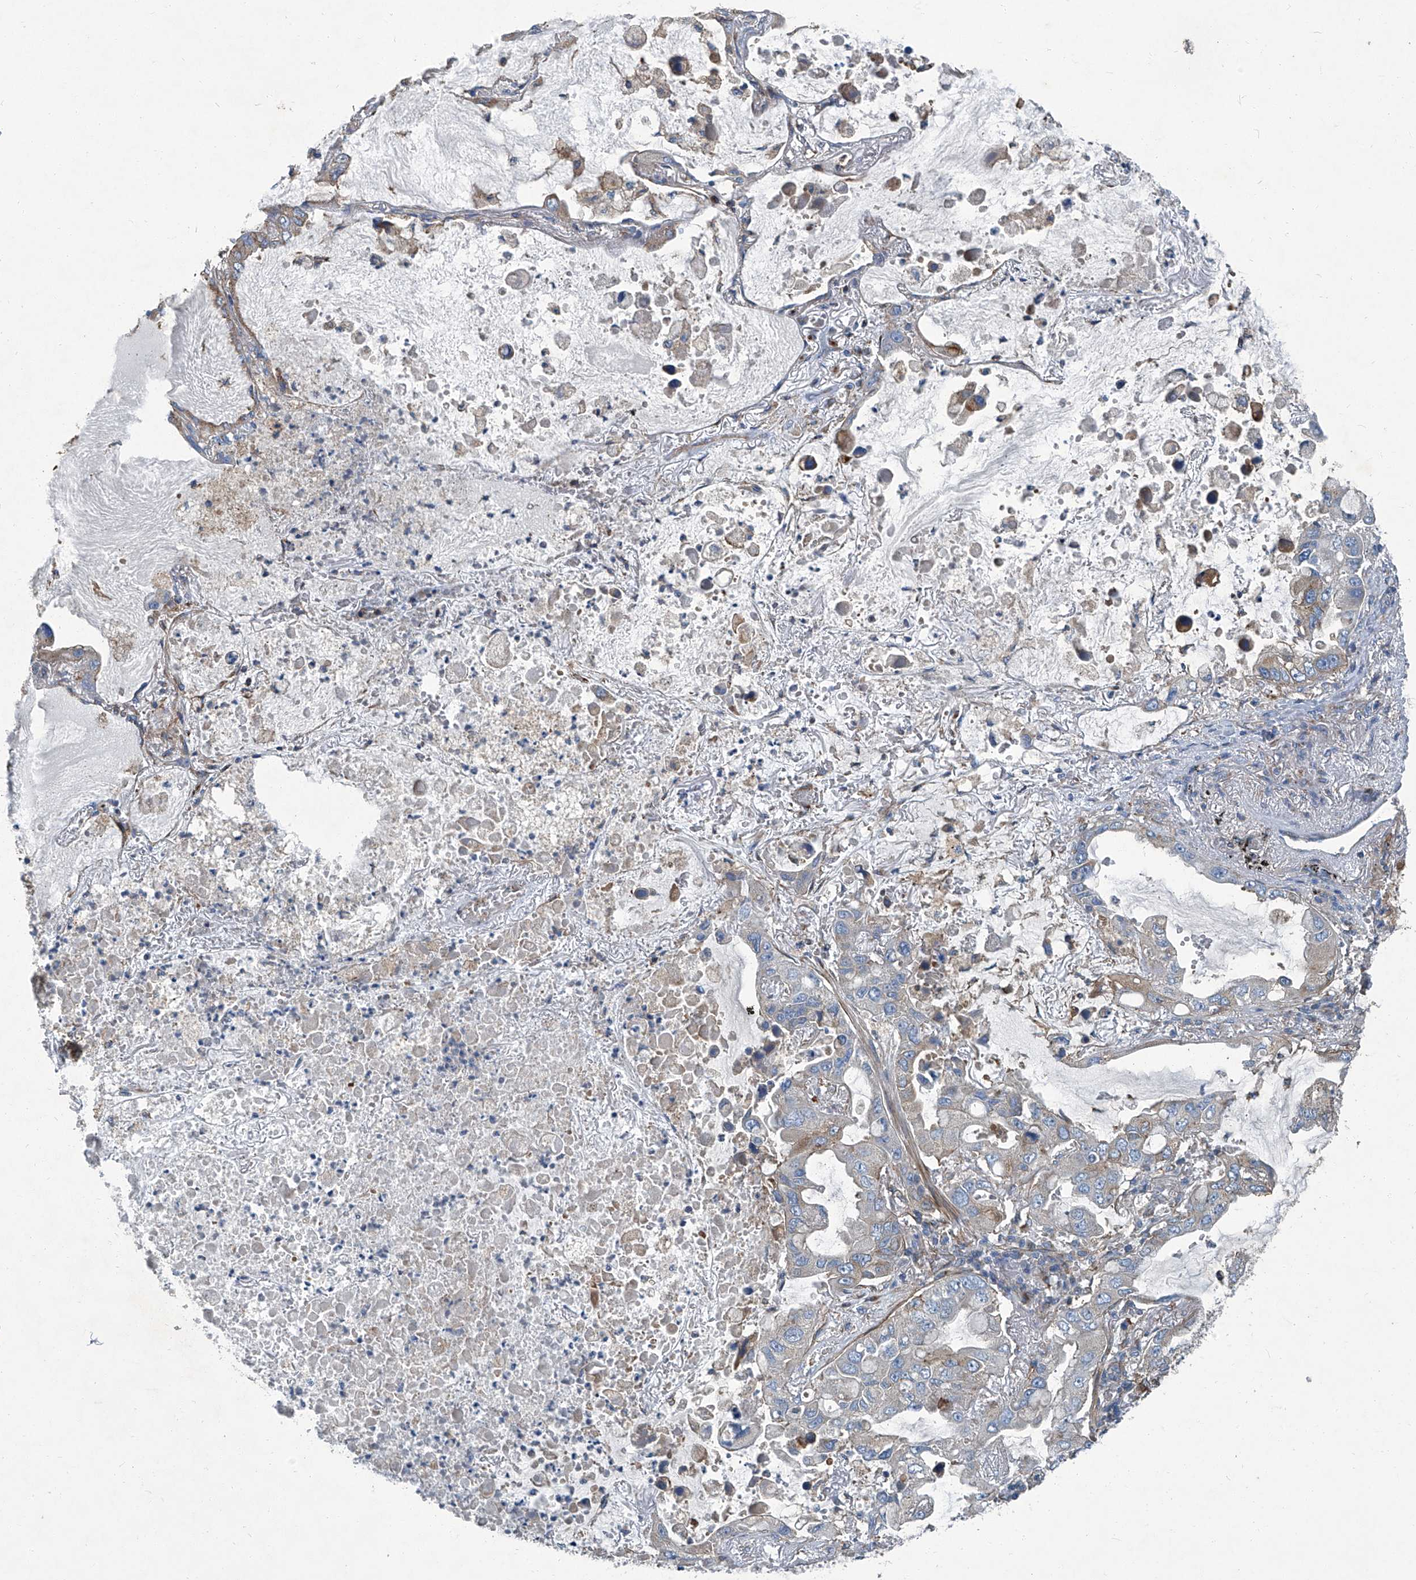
{"staining": {"intensity": "weak", "quantity": "25%-75%", "location": "cytoplasmic/membranous"}, "tissue": "lung cancer", "cell_type": "Tumor cells", "image_type": "cancer", "snomed": [{"axis": "morphology", "description": "Adenocarcinoma, NOS"}, {"axis": "topography", "description": "Lung"}], "caption": "Immunohistochemistry image of human lung cancer (adenocarcinoma) stained for a protein (brown), which demonstrates low levels of weak cytoplasmic/membranous positivity in approximately 25%-75% of tumor cells.", "gene": "PIGH", "patient": {"sex": "male", "age": 64}}